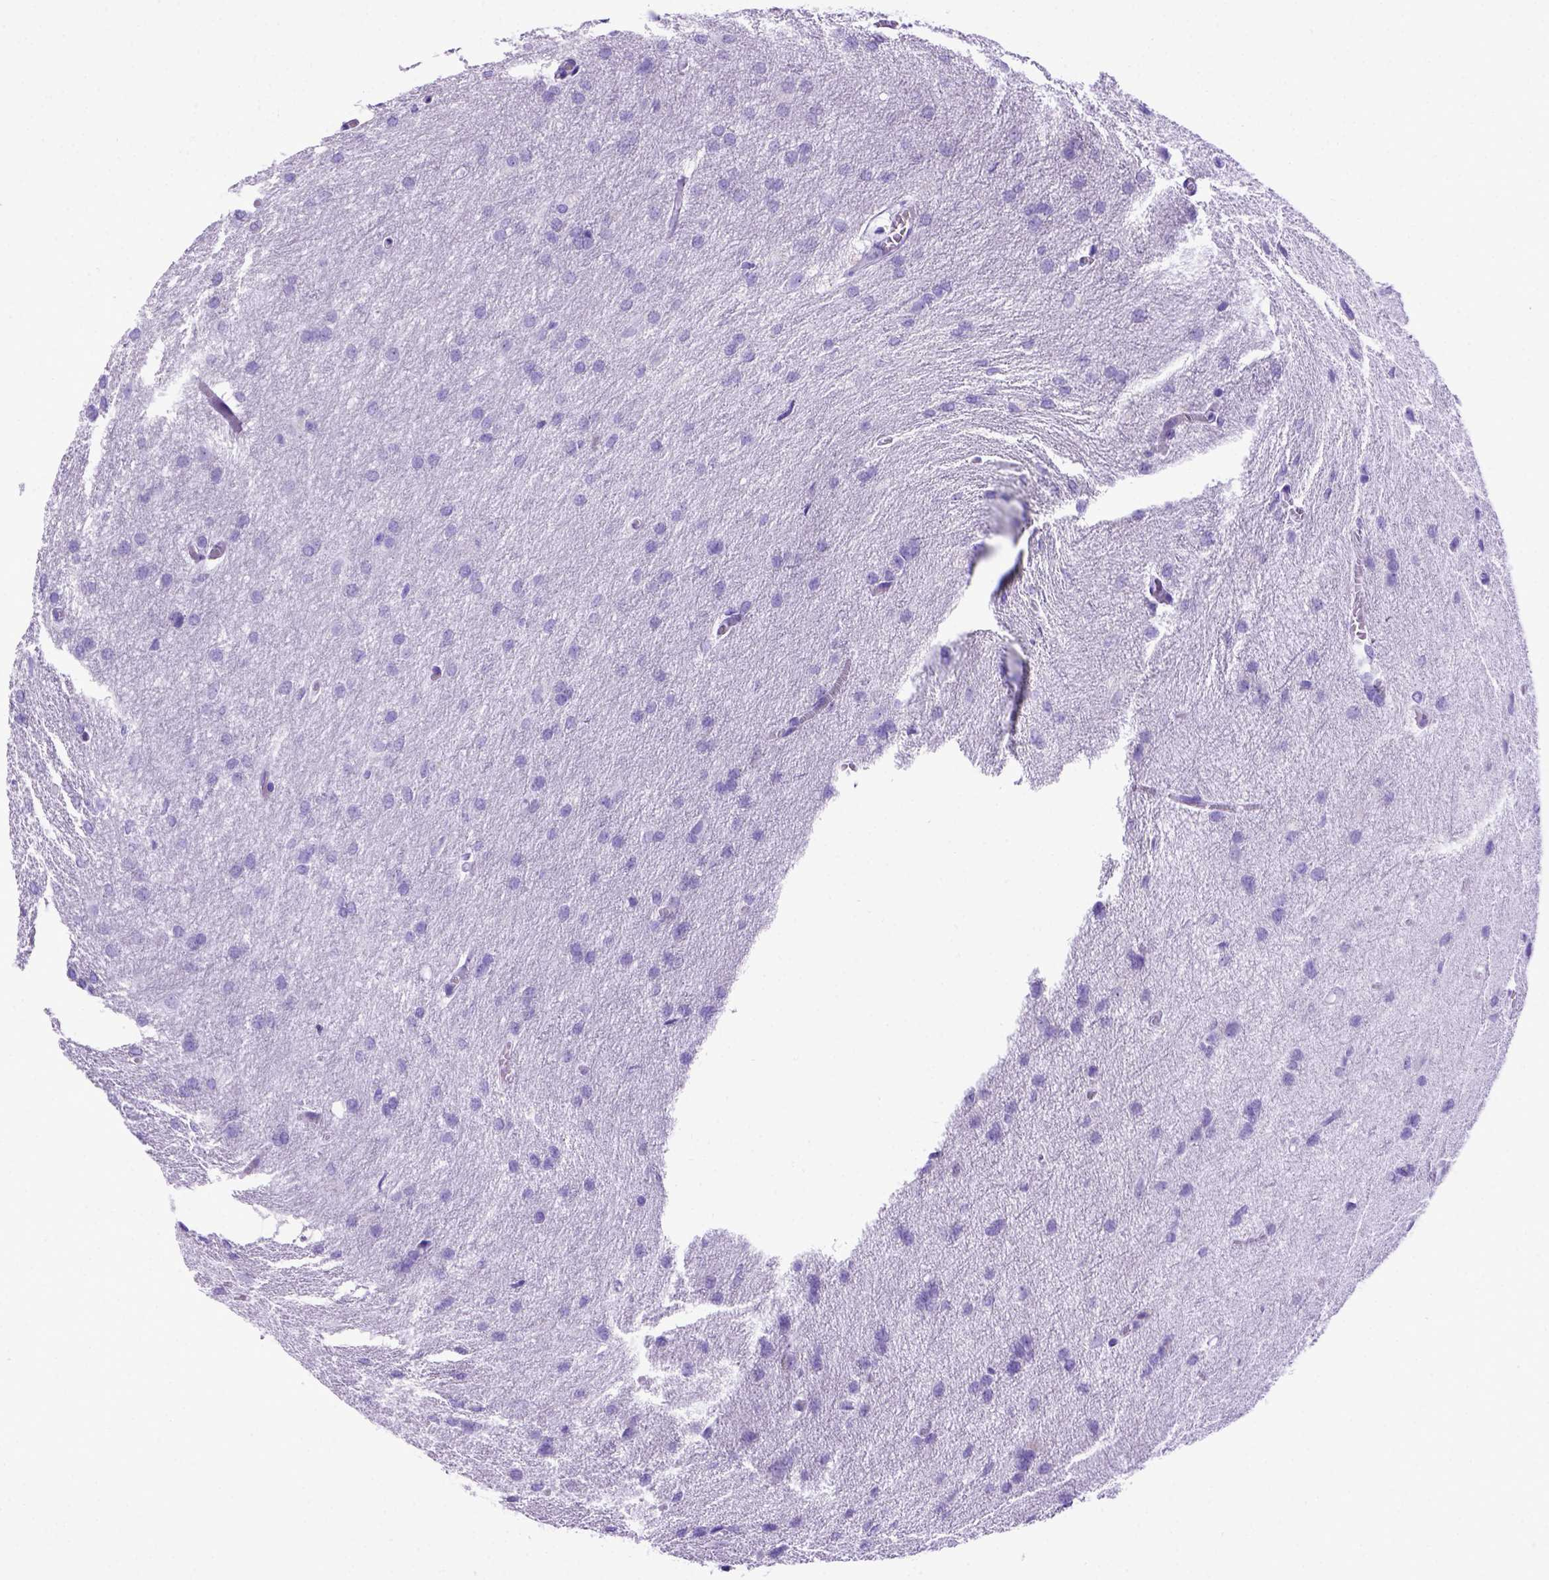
{"staining": {"intensity": "negative", "quantity": "none", "location": "none"}, "tissue": "glioma", "cell_type": "Tumor cells", "image_type": "cancer", "snomed": [{"axis": "morphology", "description": "Glioma, malignant, High grade"}, {"axis": "topography", "description": "Brain"}], "caption": "This is a photomicrograph of immunohistochemistry staining of malignant glioma (high-grade), which shows no staining in tumor cells.", "gene": "MEOX2", "patient": {"sex": "male", "age": 68}}